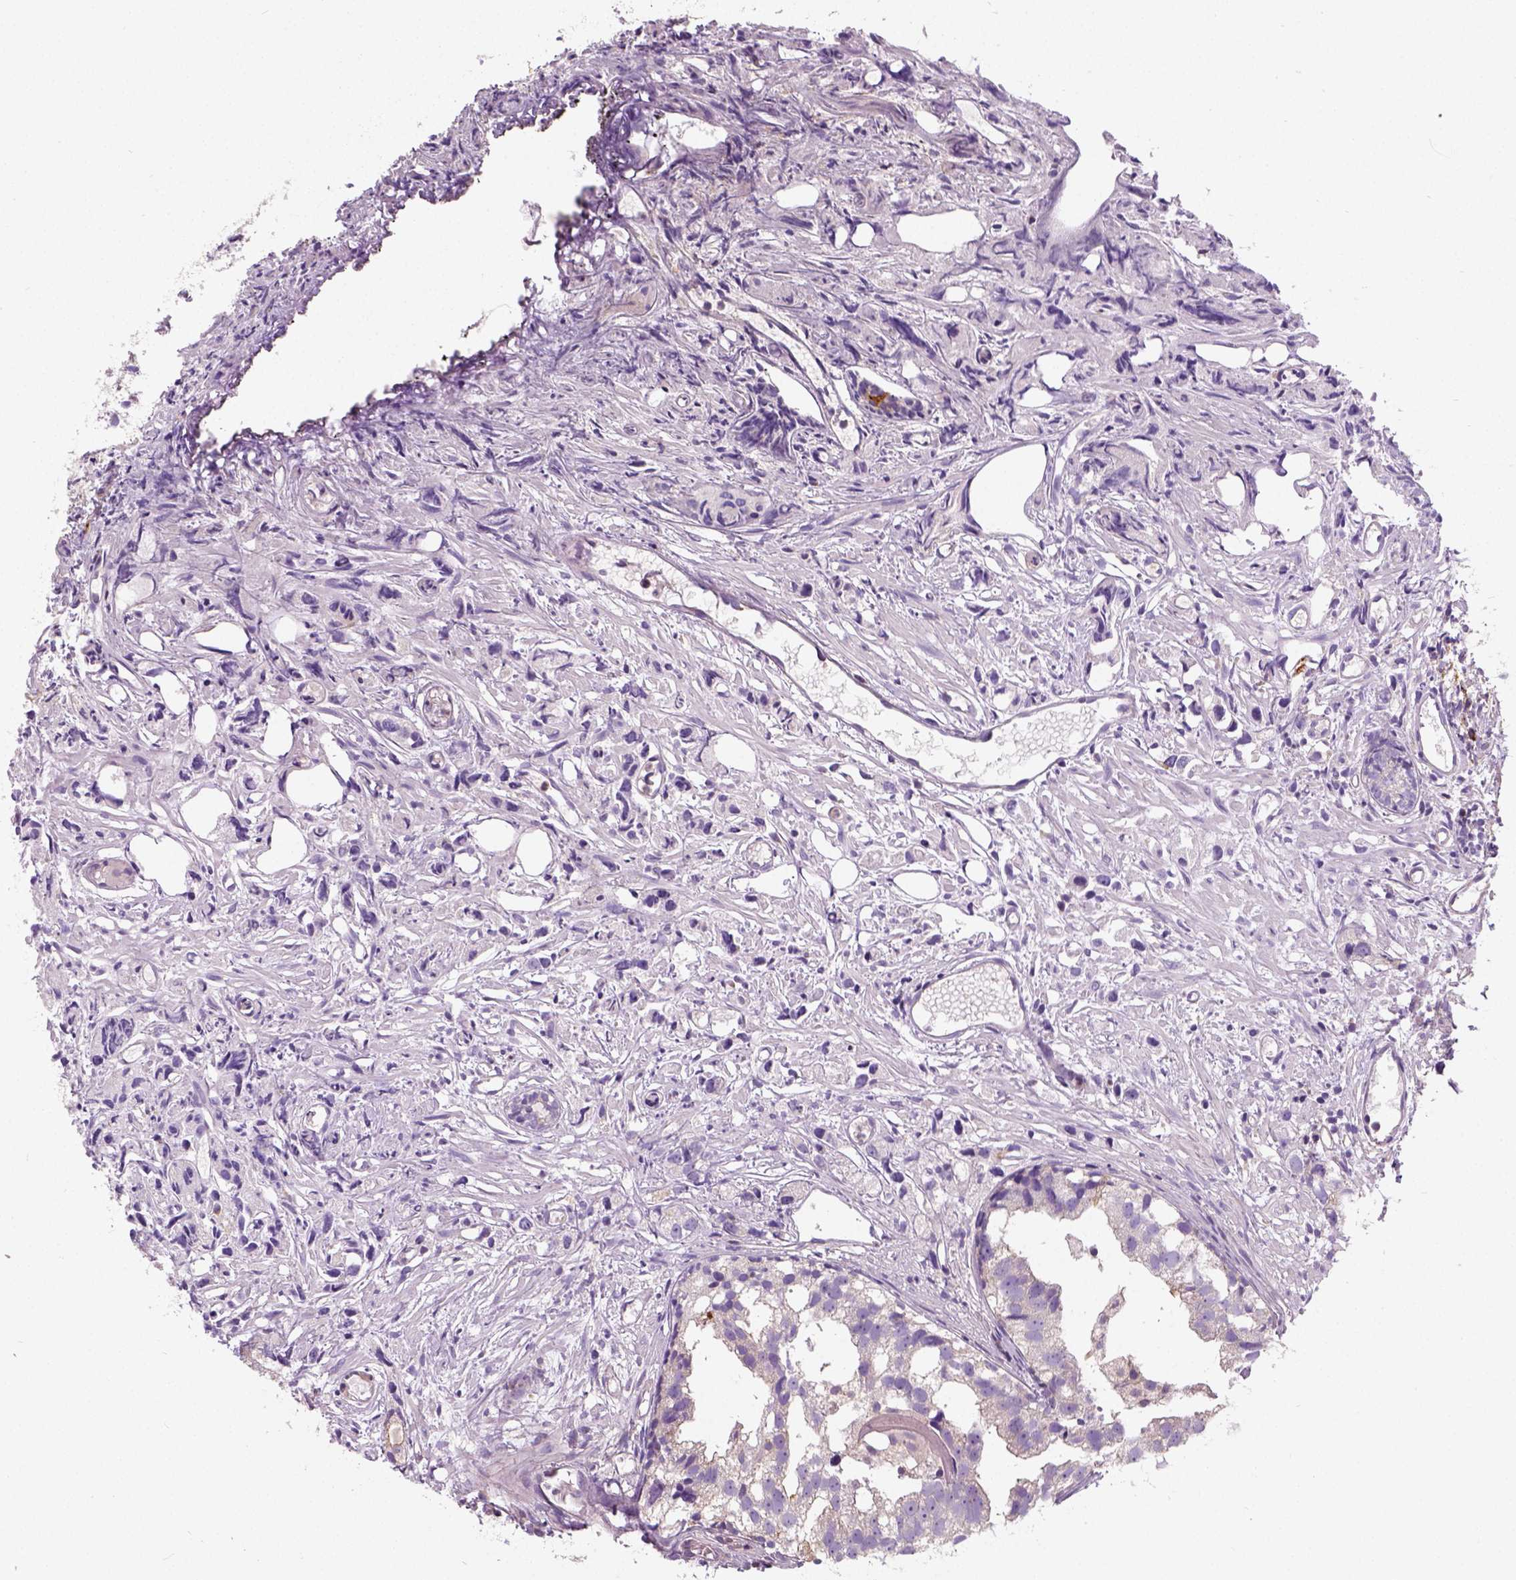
{"staining": {"intensity": "weak", "quantity": ">75%", "location": "cytoplasmic/membranous"}, "tissue": "prostate cancer", "cell_type": "Tumor cells", "image_type": "cancer", "snomed": [{"axis": "morphology", "description": "Adenocarcinoma, High grade"}, {"axis": "topography", "description": "Prostate"}], "caption": "Brown immunohistochemical staining in human prostate cancer (high-grade adenocarcinoma) displays weak cytoplasmic/membranous expression in approximately >75% of tumor cells. The protein of interest is shown in brown color, while the nuclei are stained blue.", "gene": "CRACR2A", "patient": {"sex": "male", "age": 68}}